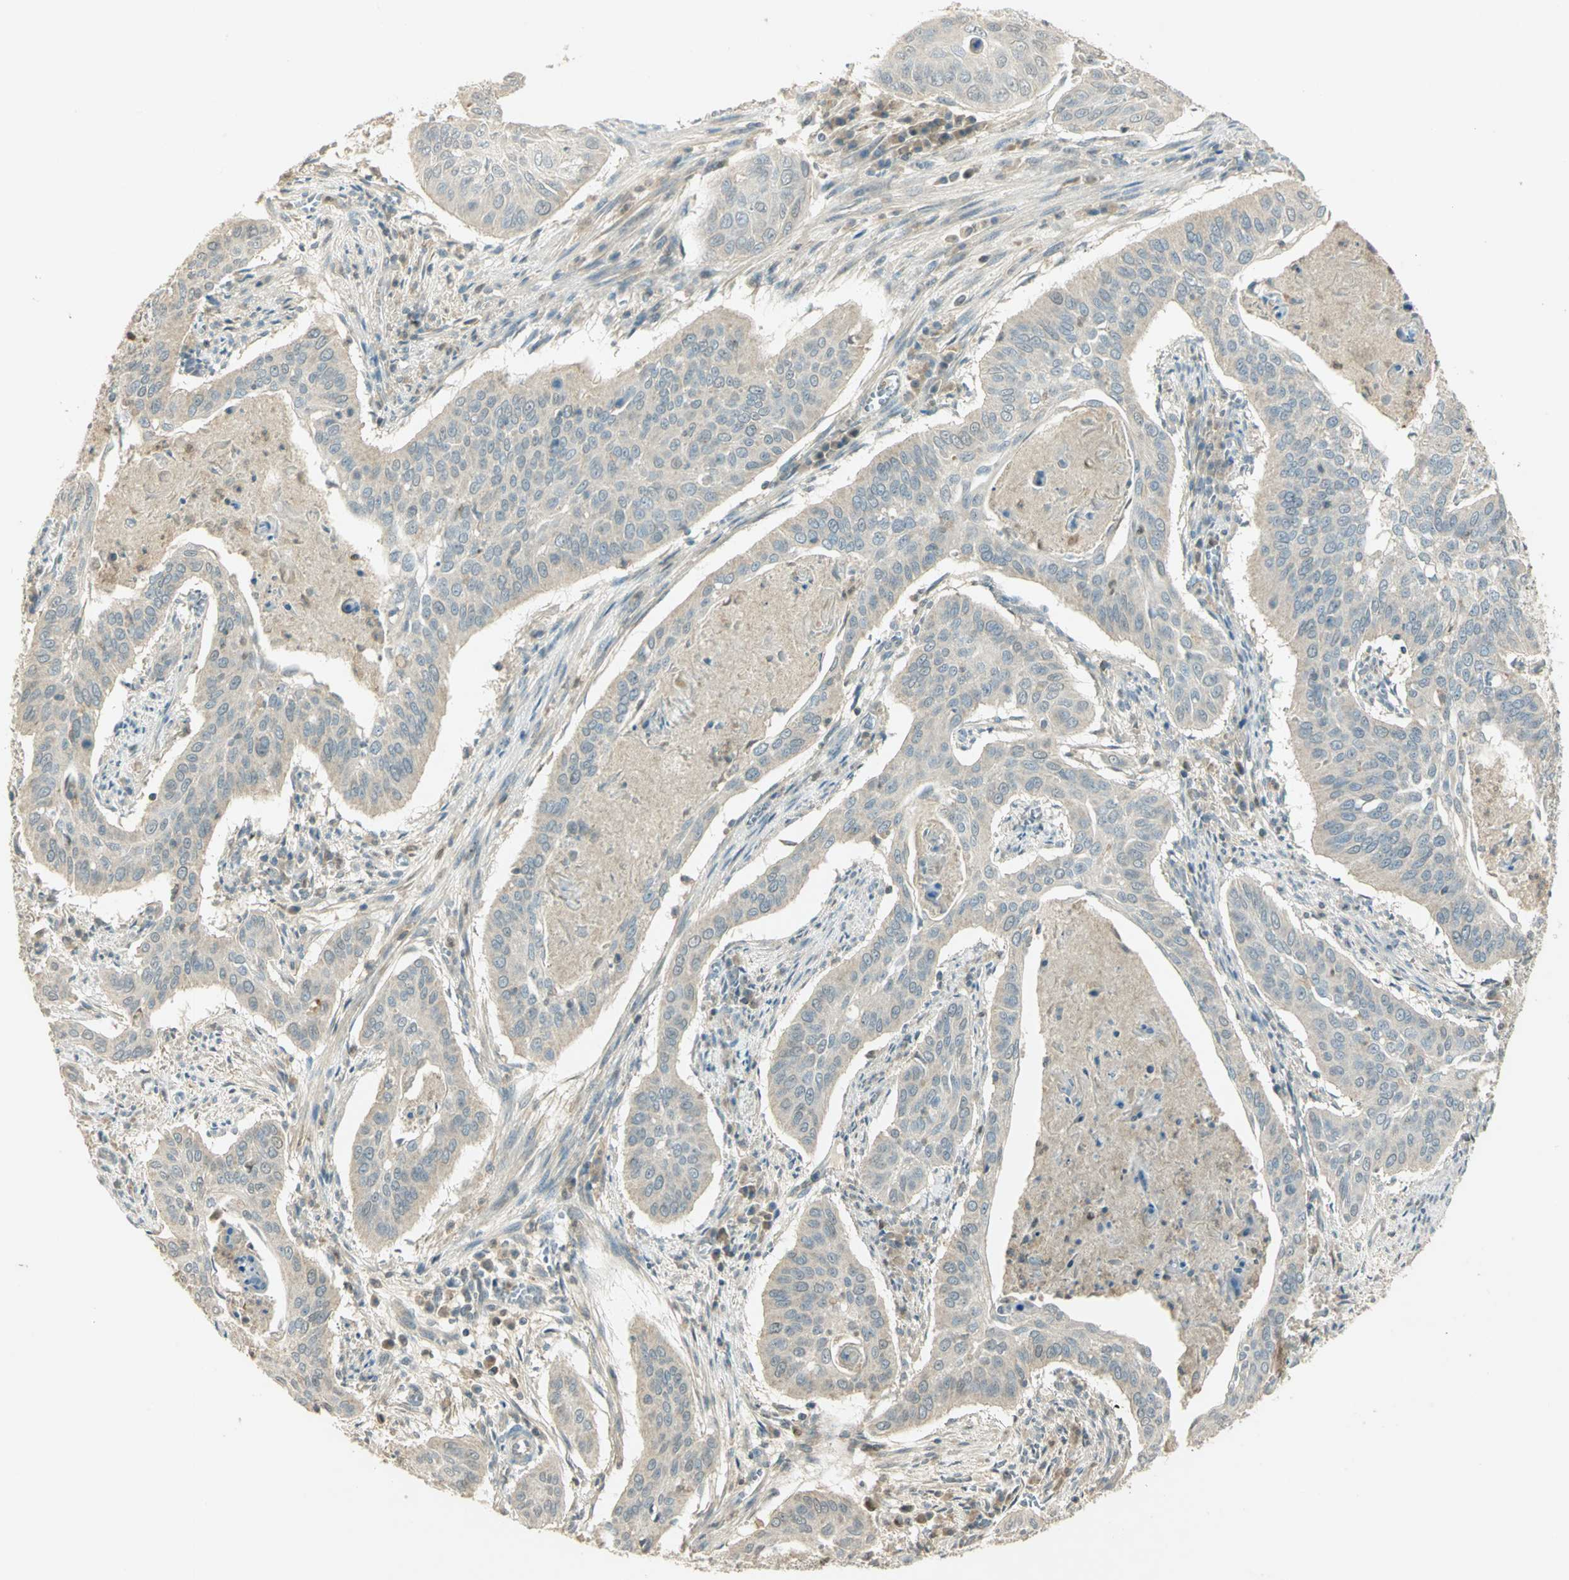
{"staining": {"intensity": "weak", "quantity": ">75%", "location": "cytoplasmic/membranous"}, "tissue": "cervical cancer", "cell_type": "Tumor cells", "image_type": "cancer", "snomed": [{"axis": "morphology", "description": "Squamous cell carcinoma, NOS"}, {"axis": "topography", "description": "Cervix"}], "caption": "Brown immunohistochemical staining in cervical cancer (squamous cell carcinoma) exhibits weak cytoplasmic/membranous expression in about >75% of tumor cells.", "gene": "BIRC2", "patient": {"sex": "female", "age": 39}}